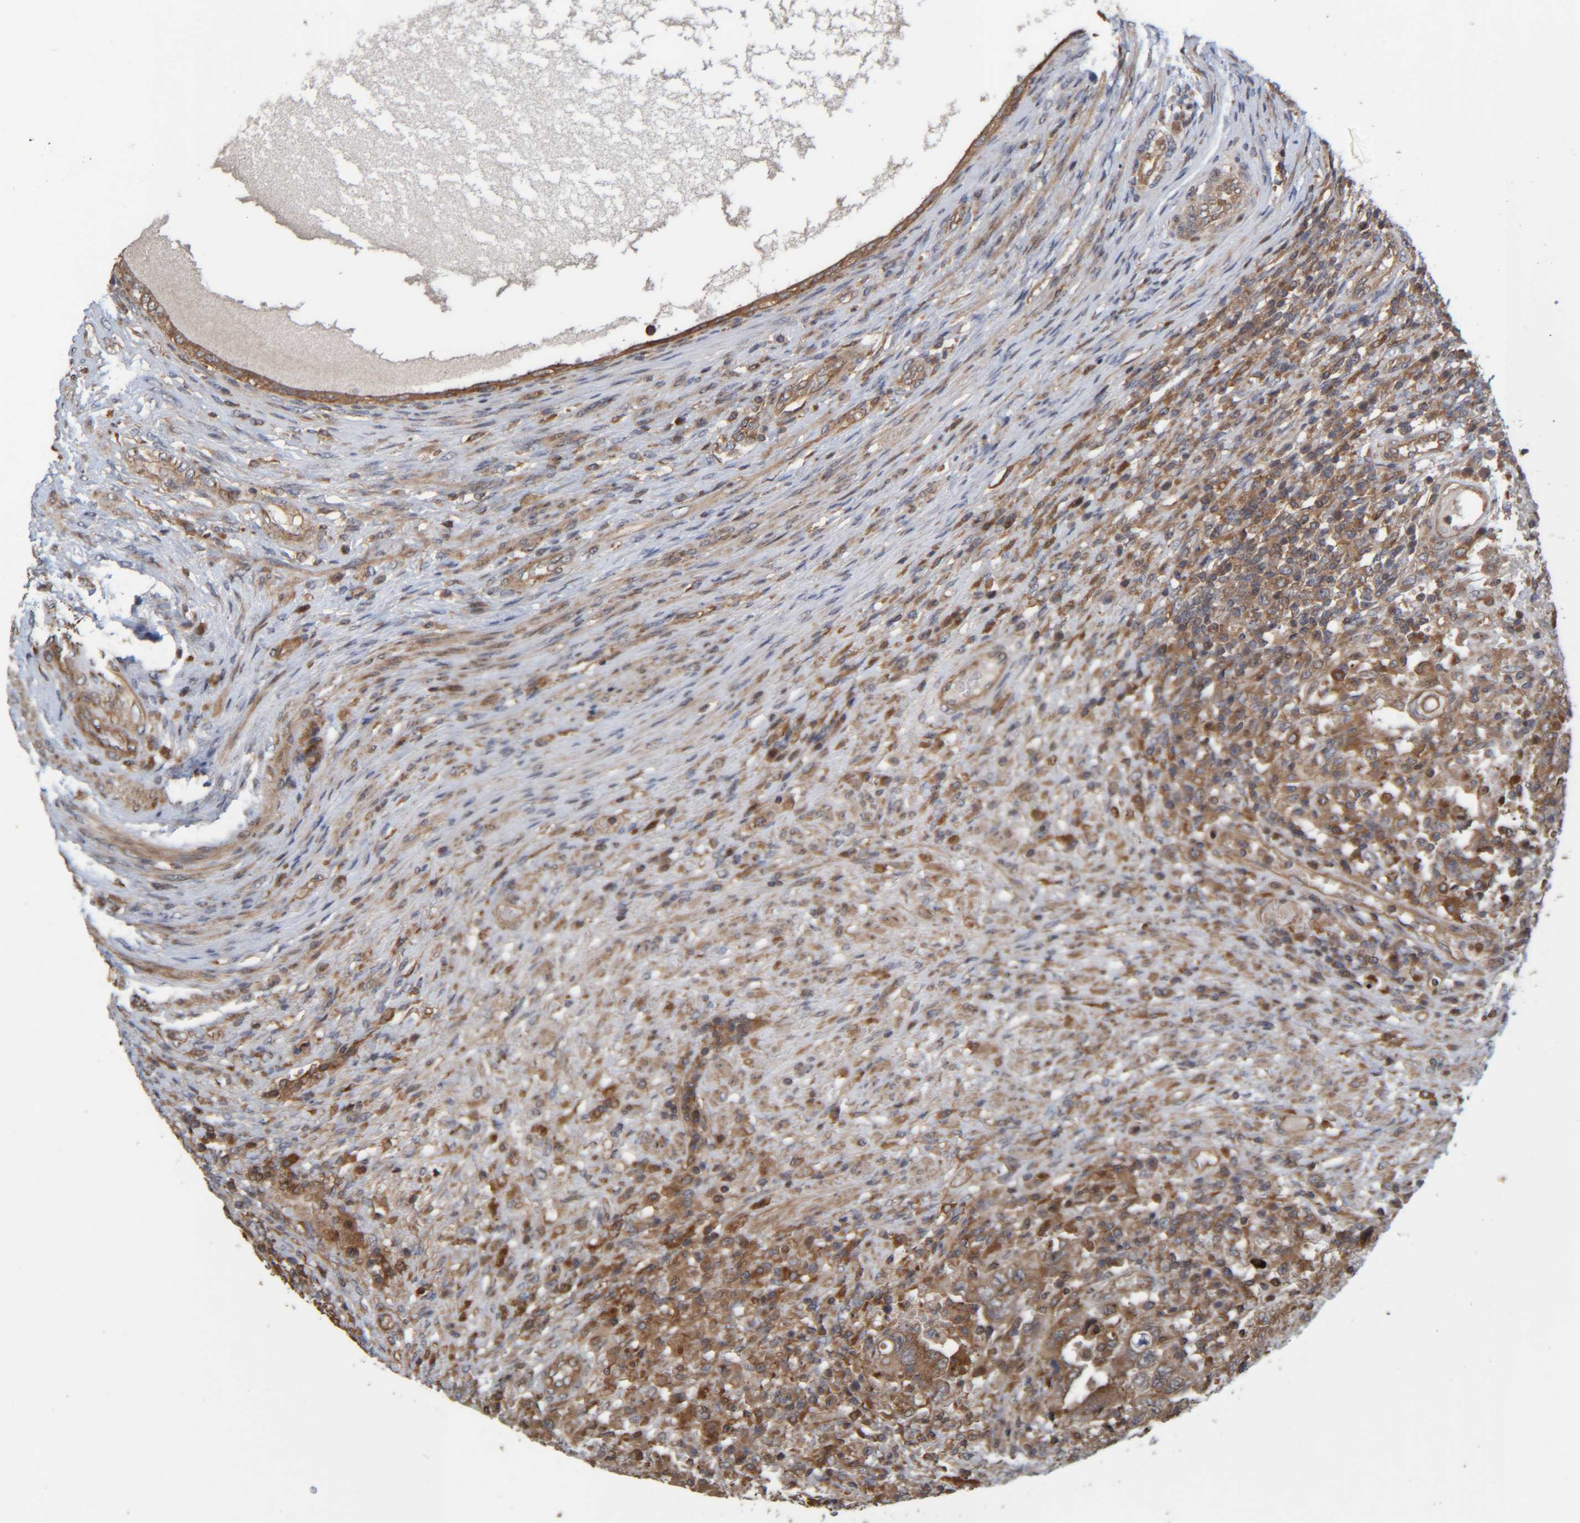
{"staining": {"intensity": "moderate", "quantity": ">75%", "location": "cytoplasmic/membranous"}, "tissue": "testis cancer", "cell_type": "Tumor cells", "image_type": "cancer", "snomed": [{"axis": "morphology", "description": "Carcinoma, Embryonal, NOS"}, {"axis": "topography", "description": "Testis"}], "caption": "Embryonal carcinoma (testis) stained with IHC demonstrates moderate cytoplasmic/membranous staining in approximately >75% of tumor cells. The staining is performed using DAB (3,3'-diaminobenzidine) brown chromogen to label protein expression. The nuclei are counter-stained blue using hematoxylin.", "gene": "CCDC57", "patient": {"sex": "male", "age": 26}}